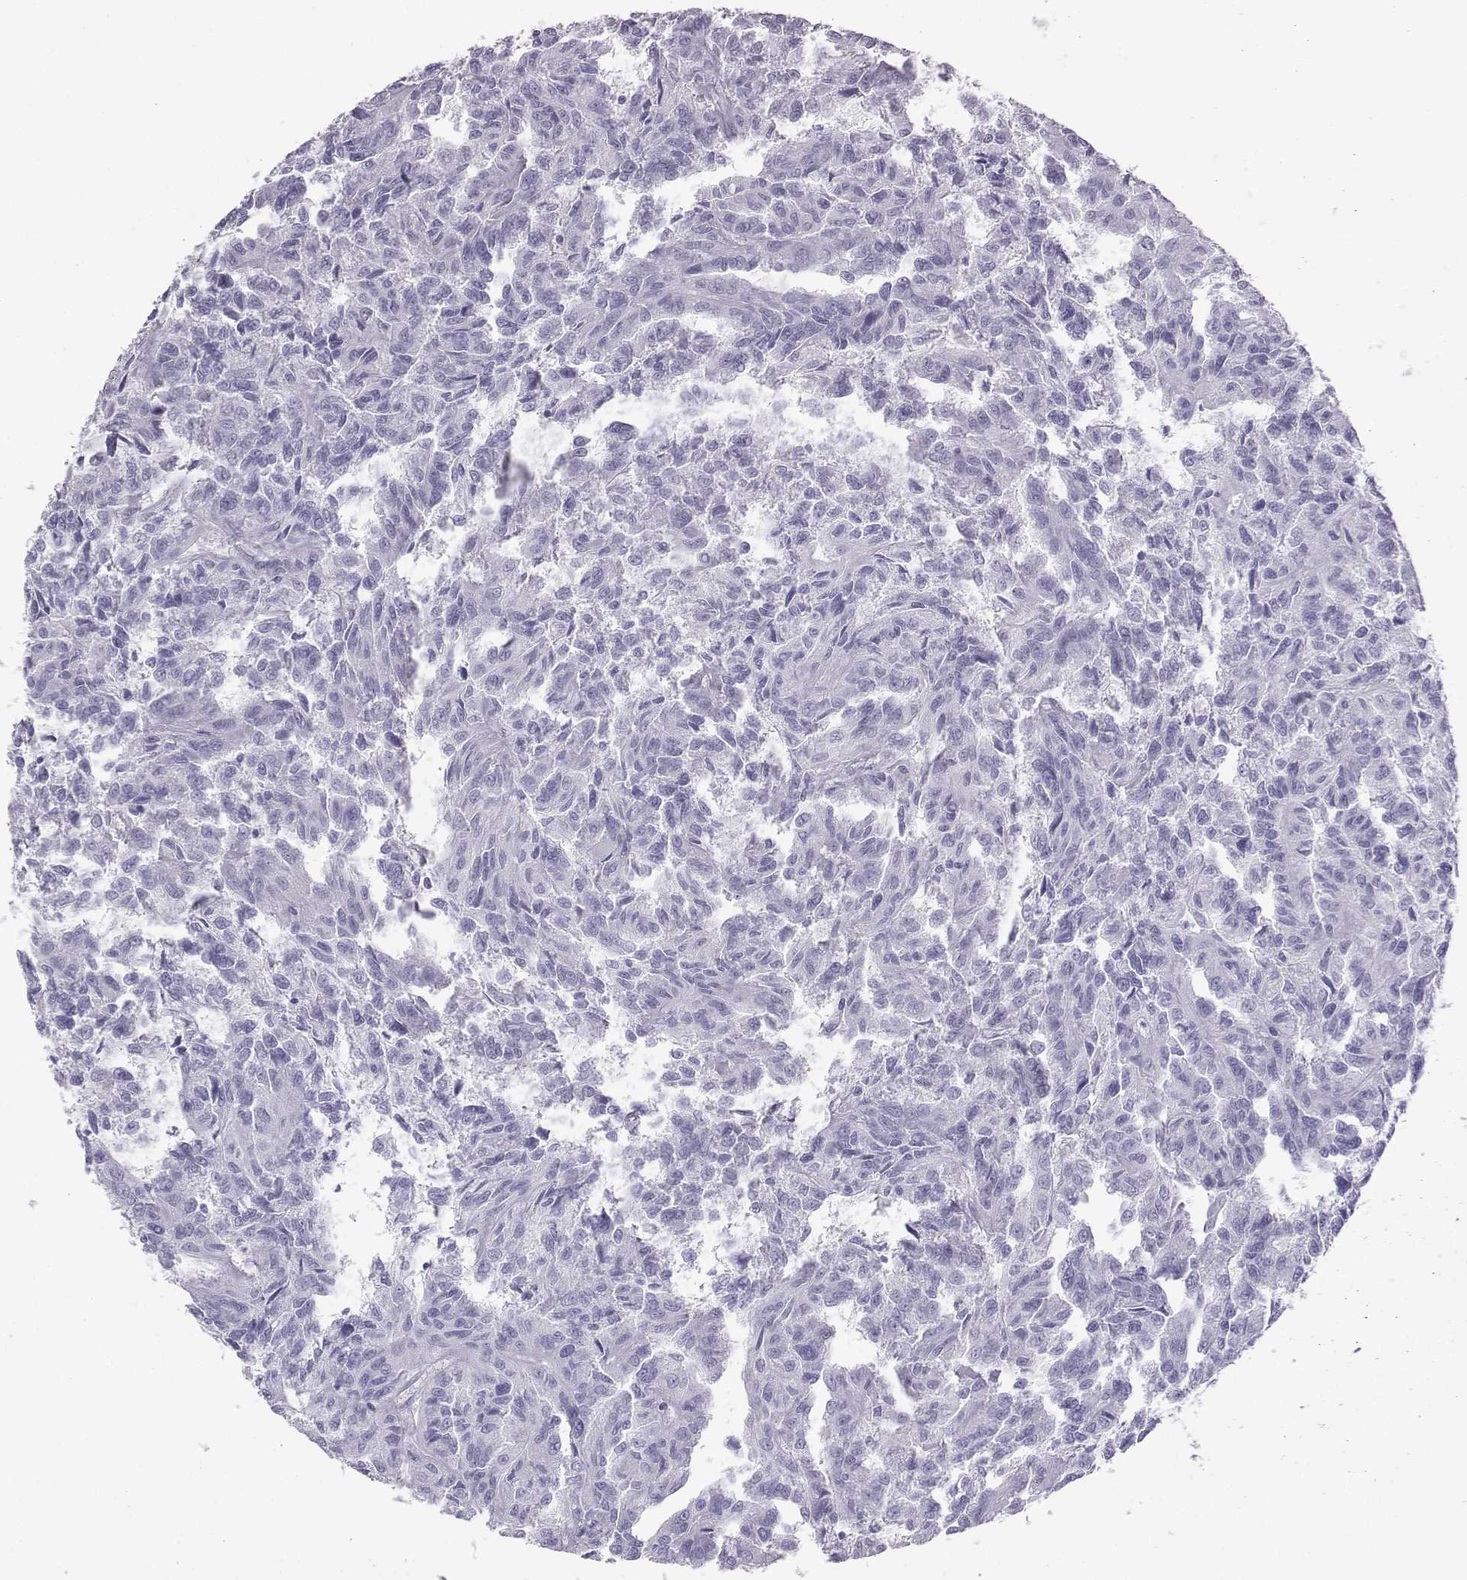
{"staining": {"intensity": "negative", "quantity": "none", "location": "none"}, "tissue": "renal cancer", "cell_type": "Tumor cells", "image_type": "cancer", "snomed": [{"axis": "morphology", "description": "Adenocarcinoma, NOS"}, {"axis": "topography", "description": "Kidney"}], "caption": "Immunohistochemistry image of renal cancer (adenocarcinoma) stained for a protein (brown), which displays no staining in tumor cells. (DAB (3,3'-diaminobenzidine) immunohistochemistry visualized using brightfield microscopy, high magnification).", "gene": "SST", "patient": {"sex": "male", "age": 79}}